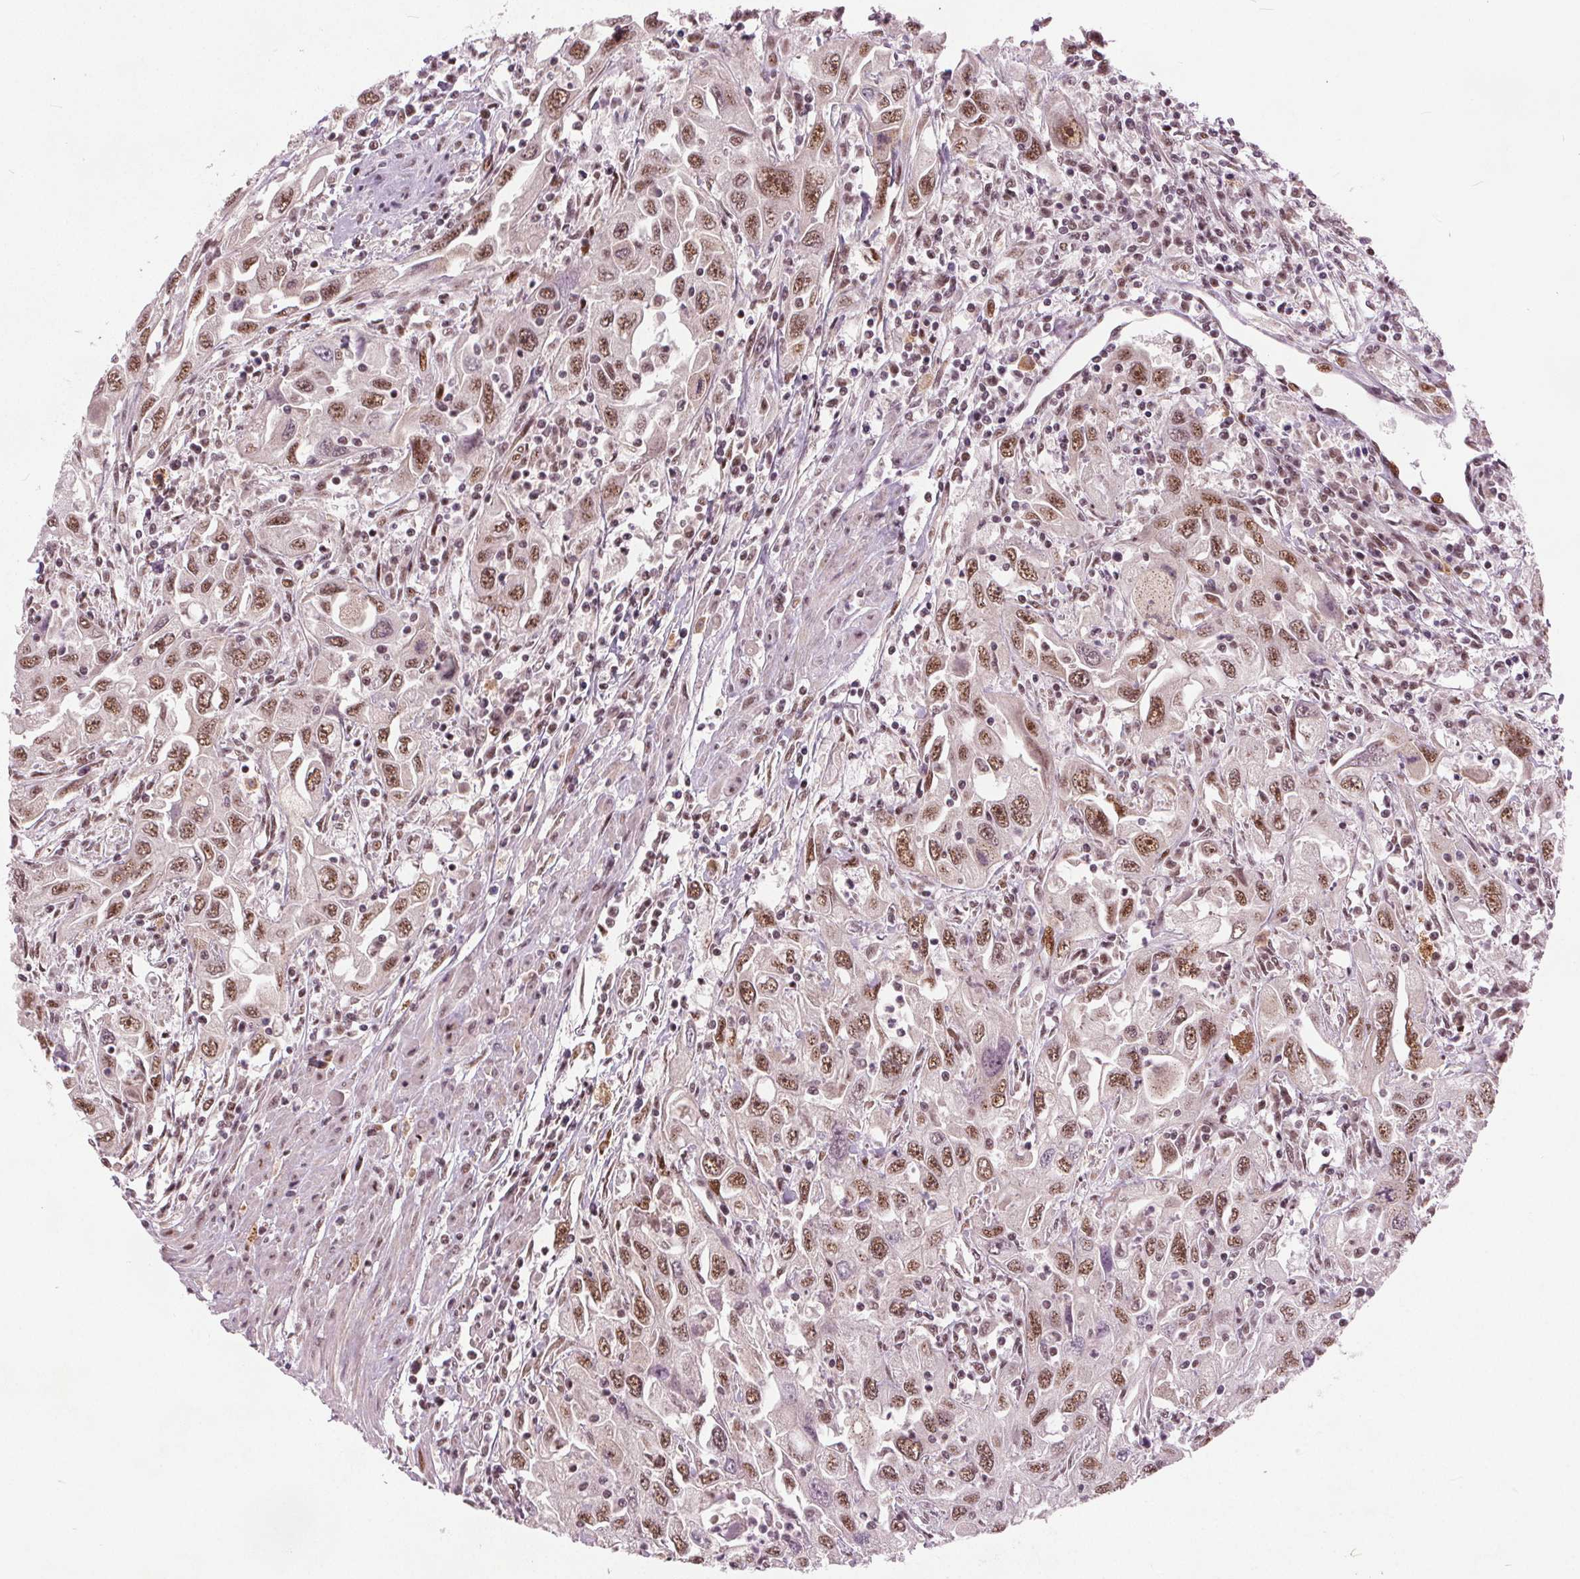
{"staining": {"intensity": "moderate", "quantity": ">75%", "location": "nuclear"}, "tissue": "urothelial cancer", "cell_type": "Tumor cells", "image_type": "cancer", "snomed": [{"axis": "morphology", "description": "Urothelial carcinoma, High grade"}, {"axis": "topography", "description": "Urinary bladder"}], "caption": "Brown immunohistochemical staining in high-grade urothelial carcinoma demonstrates moderate nuclear expression in approximately >75% of tumor cells.", "gene": "TTC34", "patient": {"sex": "male", "age": 76}}